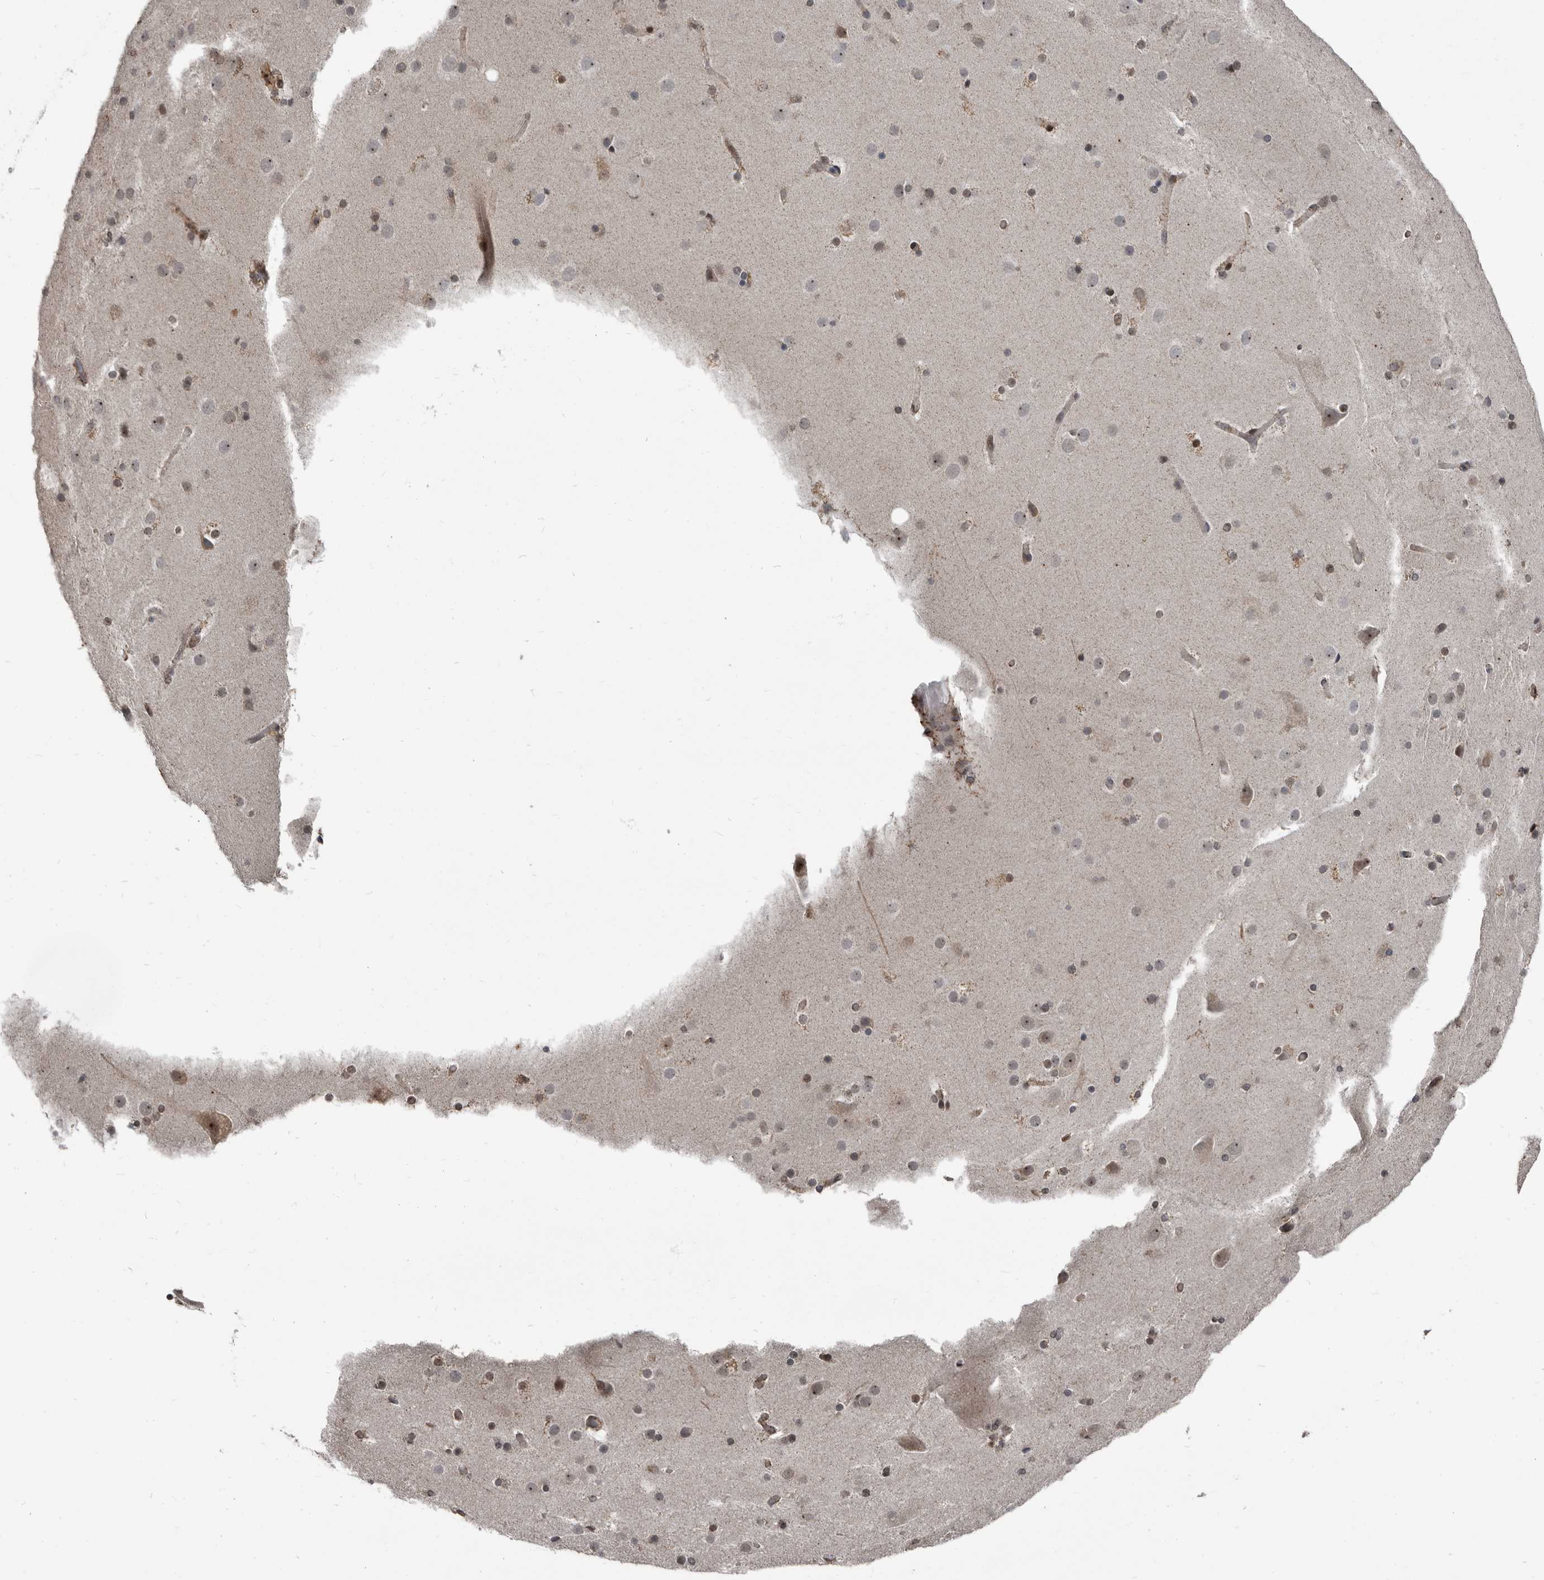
{"staining": {"intensity": "weak", "quantity": ">75%", "location": "nuclear"}, "tissue": "cerebral cortex", "cell_type": "Endothelial cells", "image_type": "normal", "snomed": [{"axis": "morphology", "description": "Normal tissue, NOS"}, {"axis": "topography", "description": "Cerebral cortex"}], "caption": "DAB (3,3'-diaminobenzidine) immunohistochemical staining of benign human cerebral cortex demonstrates weak nuclear protein staining in approximately >75% of endothelial cells.", "gene": "CHD1L", "patient": {"sex": "male", "age": 57}}